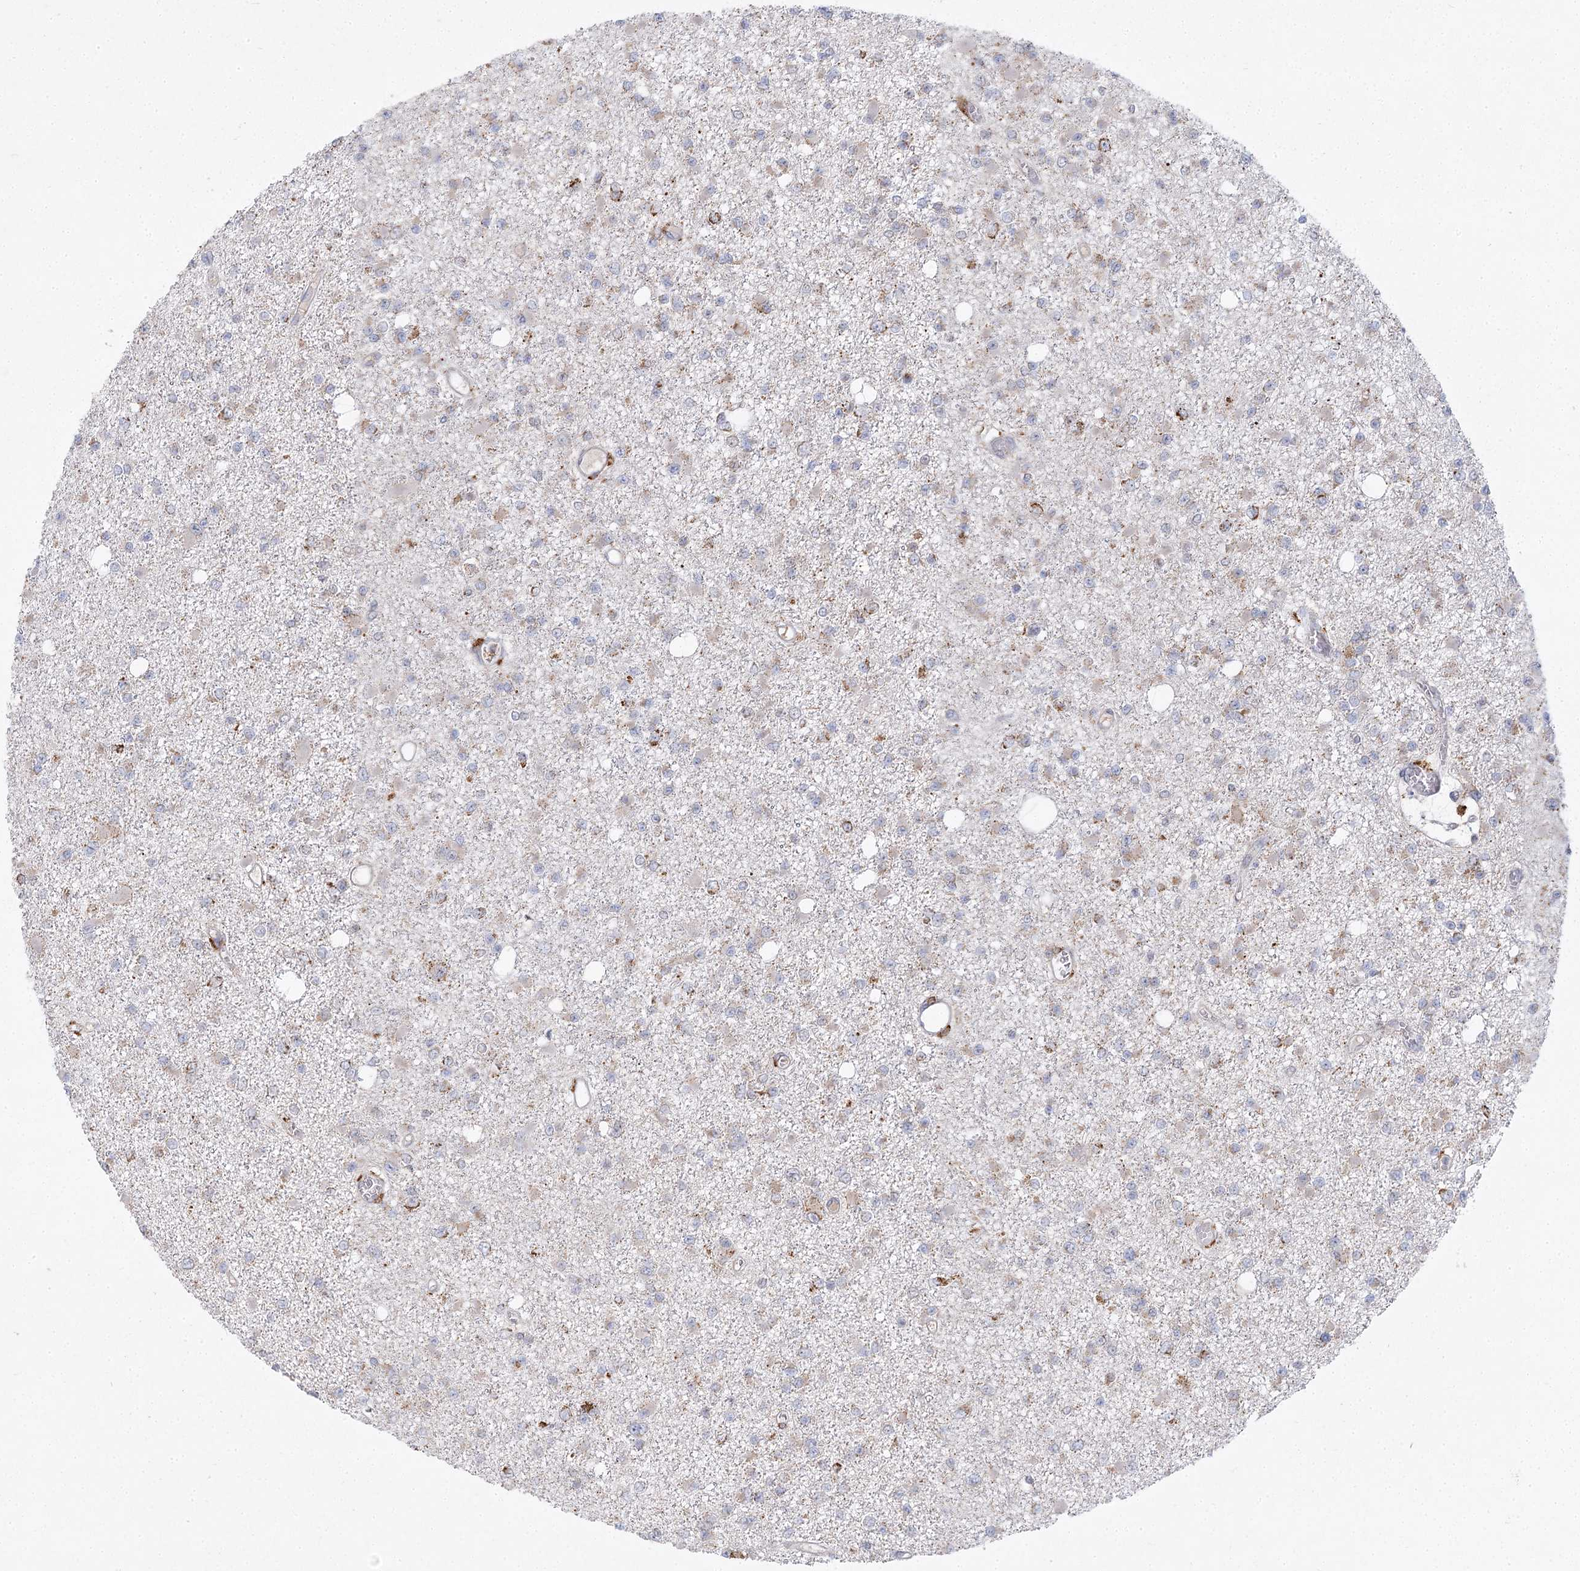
{"staining": {"intensity": "moderate", "quantity": "<25%", "location": "cytoplasmic/membranous"}, "tissue": "glioma", "cell_type": "Tumor cells", "image_type": "cancer", "snomed": [{"axis": "morphology", "description": "Glioma, malignant, Low grade"}, {"axis": "topography", "description": "Brain"}], "caption": "Immunohistochemical staining of glioma exhibits low levels of moderate cytoplasmic/membranous staining in about <25% of tumor cells. (Brightfield microscopy of DAB IHC at high magnification).", "gene": "TAS1R1", "patient": {"sex": "female", "age": 22}}